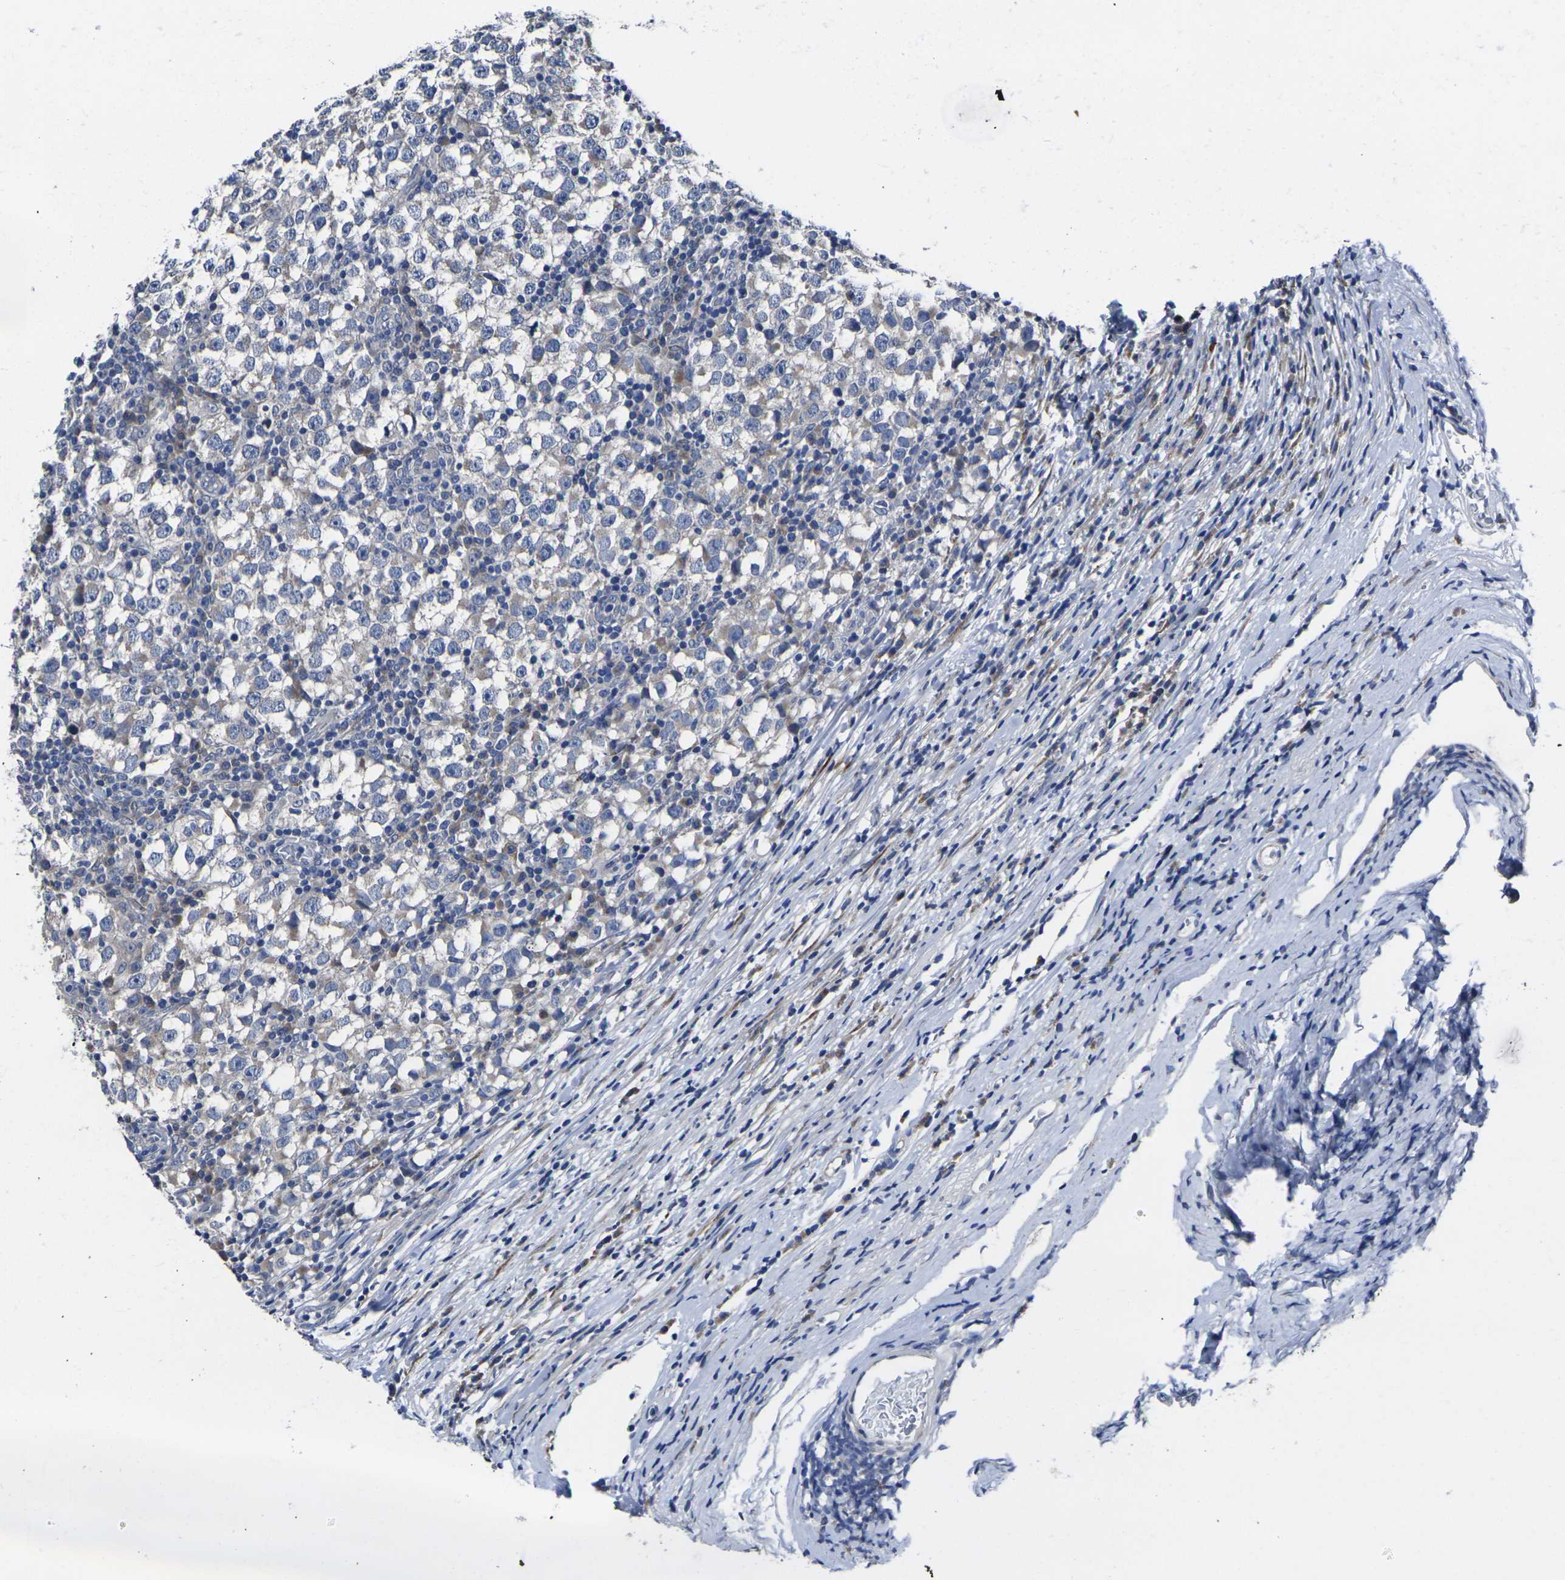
{"staining": {"intensity": "negative", "quantity": "none", "location": "none"}, "tissue": "testis cancer", "cell_type": "Tumor cells", "image_type": "cancer", "snomed": [{"axis": "morphology", "description": "Seminoma, NOS"}, {"axis": "topography", "description": "Testis"}], "caption": "Immunohistochemical staining of testis seminoma exhibits no significant positivity in tumor cells.", "gene": "CYP2C8", "patient": {"sex": "male", "age": 65}}